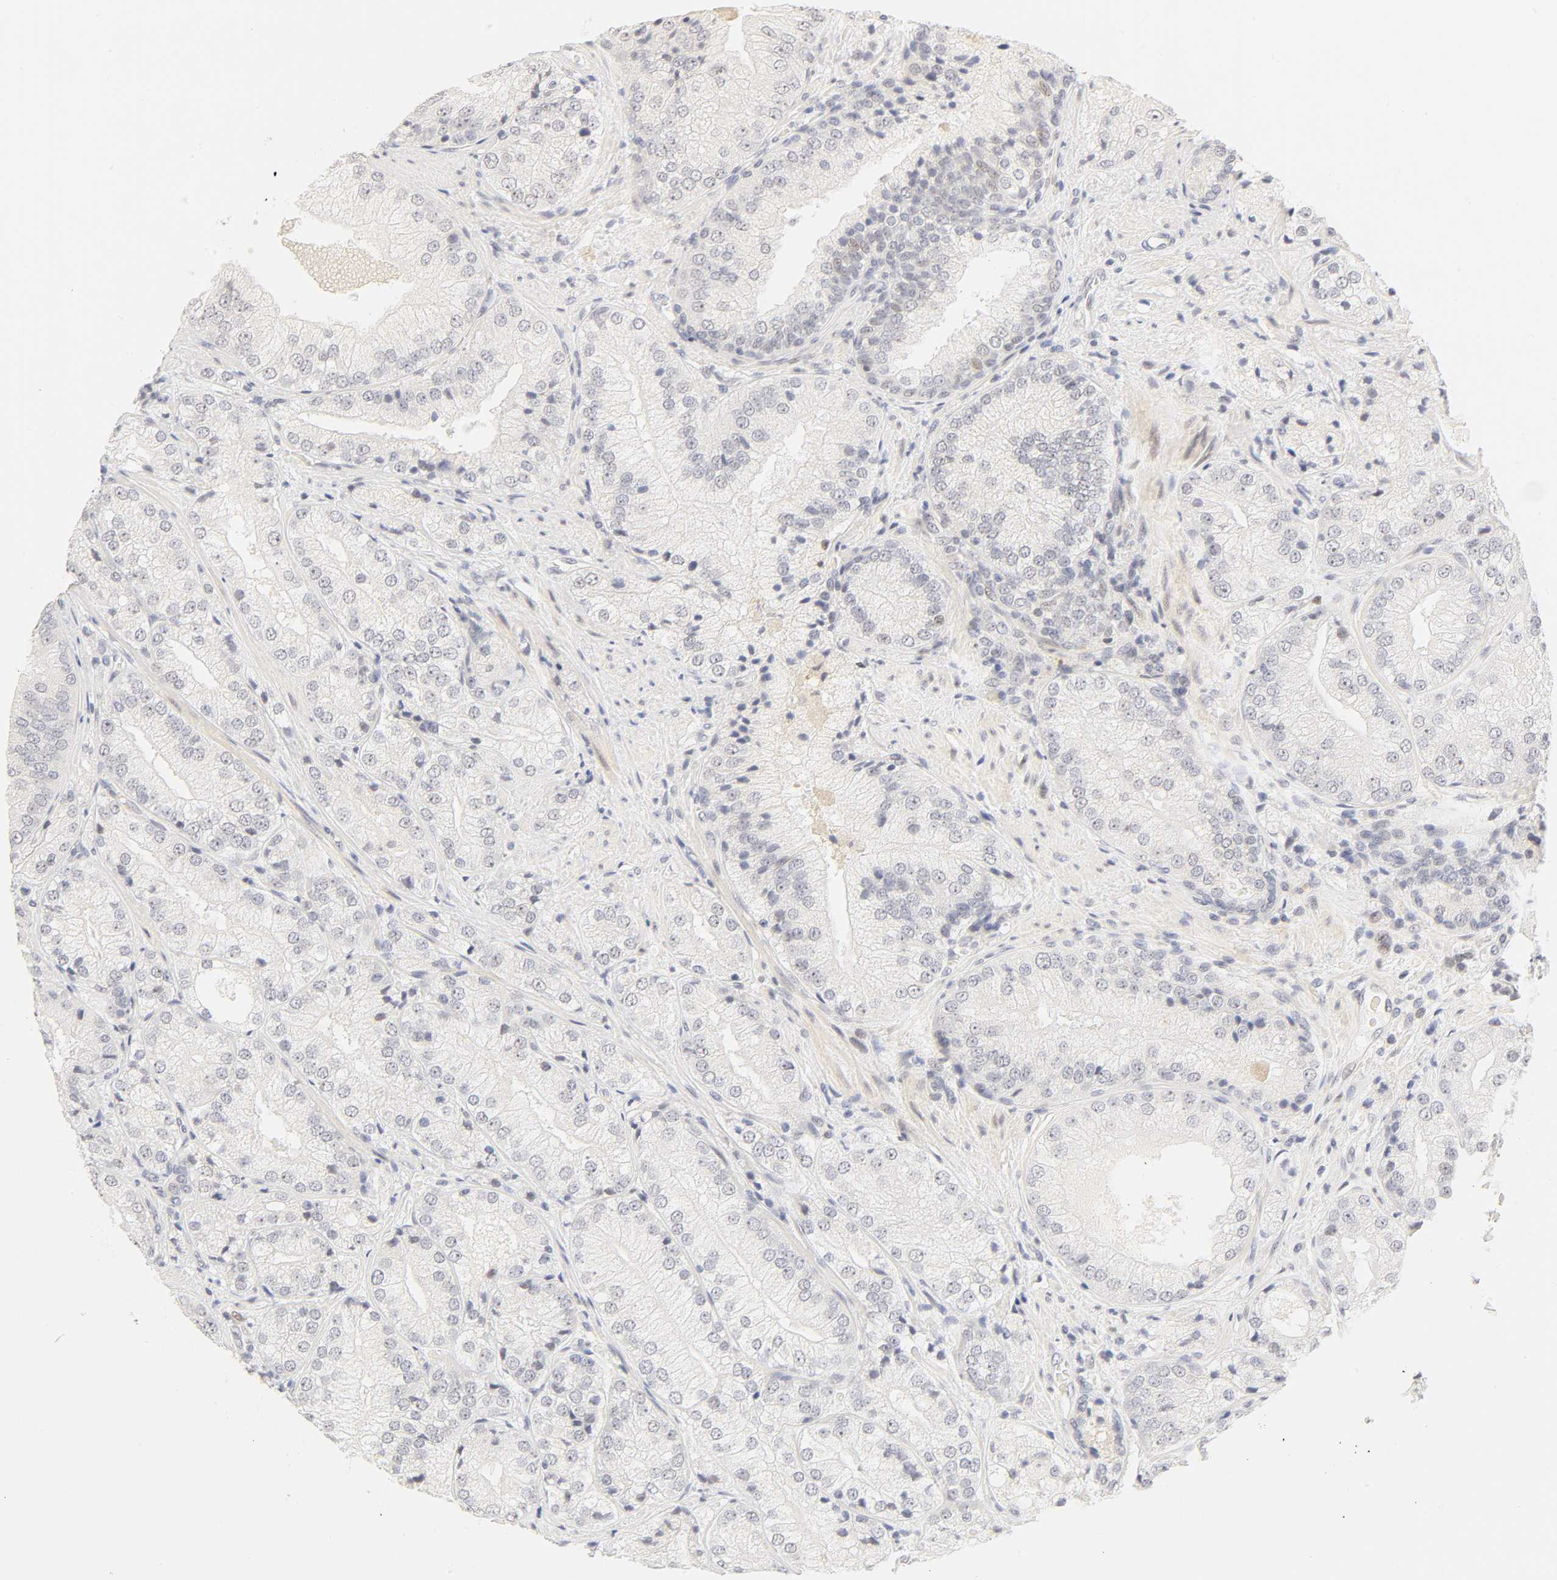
{"staining": {"intensity": "weak", "quantity": "<25%", "location": "nuclear"}, "tissue": "prostate cancer", "cell_type": "Tumor cells", "image_type": "cancer", "snomed": [{"axis": "morphology", "description": "Adenocarcinoma, Low grade"}, {"axis": "topography", "description": "Prostate"}], "caption": "Tumor cells are negative for brown protein staining in prostate adenocarcinoma (low-grade).", "gene": "MNAT1", "patient": {"sex": "male", "age": 60}}